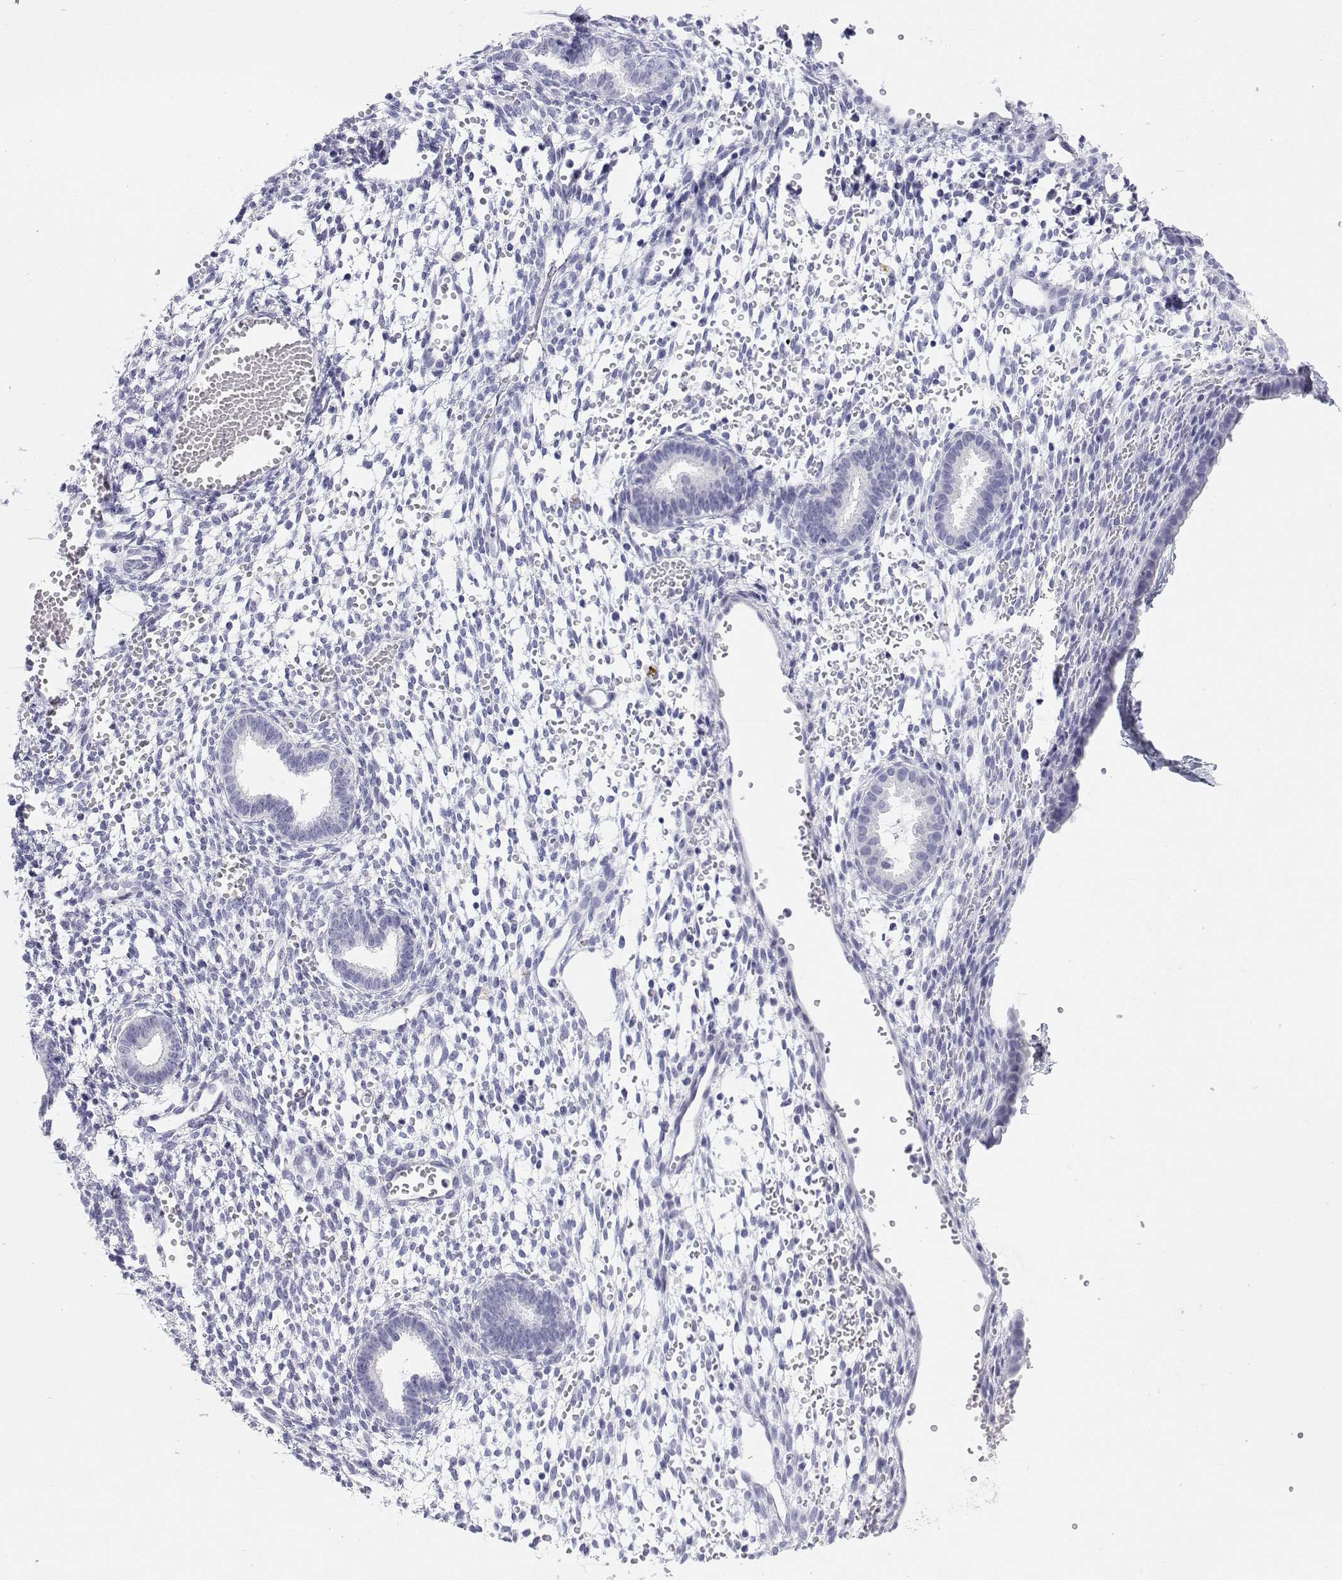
{"staining": {"intensity": "negative", "quantity": "none", "location": "none"}, "tissue": "endometrium", "cell_type": "Cells in endometrial stroma", "image_type": "normal", "snomed": [{"axis": "morphology", "description": "Normal tissue, NOS"}, {"axis": "topography", "description": "Endometrium"}], "caption": "IHC photomicrograph of unremarkable human endometrium stained for a protein (brown), which shows no staining in cells in endometrial stroma. (DAB (3,3'-diaminobenzidine) immunohistochemistry (IHC), high magnification).", "gene": "BHMT", "patient": {"sex": "female", "age": 36}}